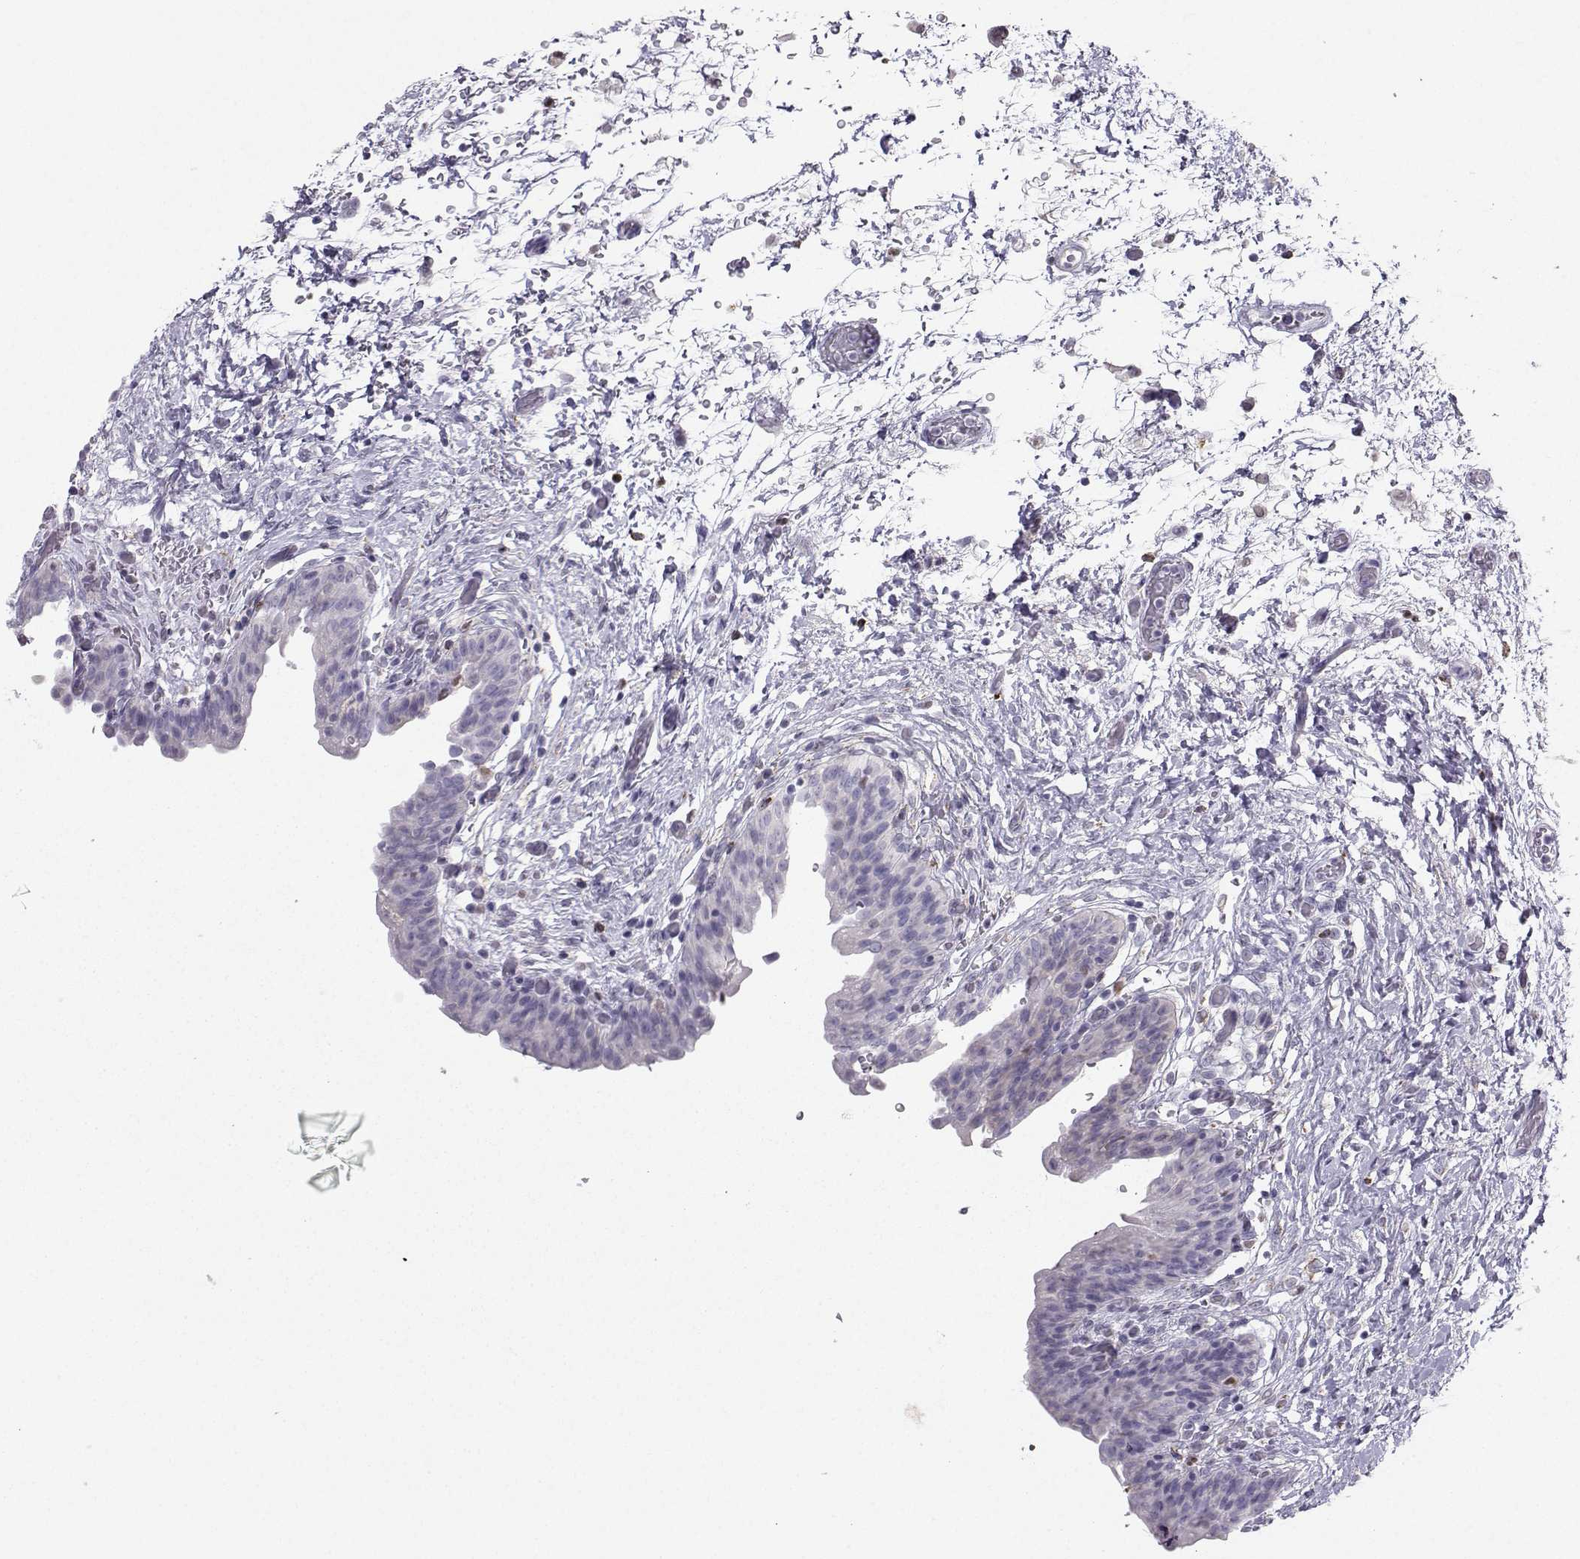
{"staining": {"intensity": "negative", "quantity": "none", "location": "none"}, "tissue": "urinary bladder", "cell_type": "Urothelial cells", "image_type": "normal", "snomed": [{"axis": "morphology", "description": "Normal tissue, NOS"}, {"axis": "topography", "description": "Urinary bladder"}], "caption": "Human urinary bladder stained for a protein using immunohistochemistry demonstrates no expression in urothelial cells.", "gene": "DCLK3", "patient": {"sex": "male", "age": 69}}